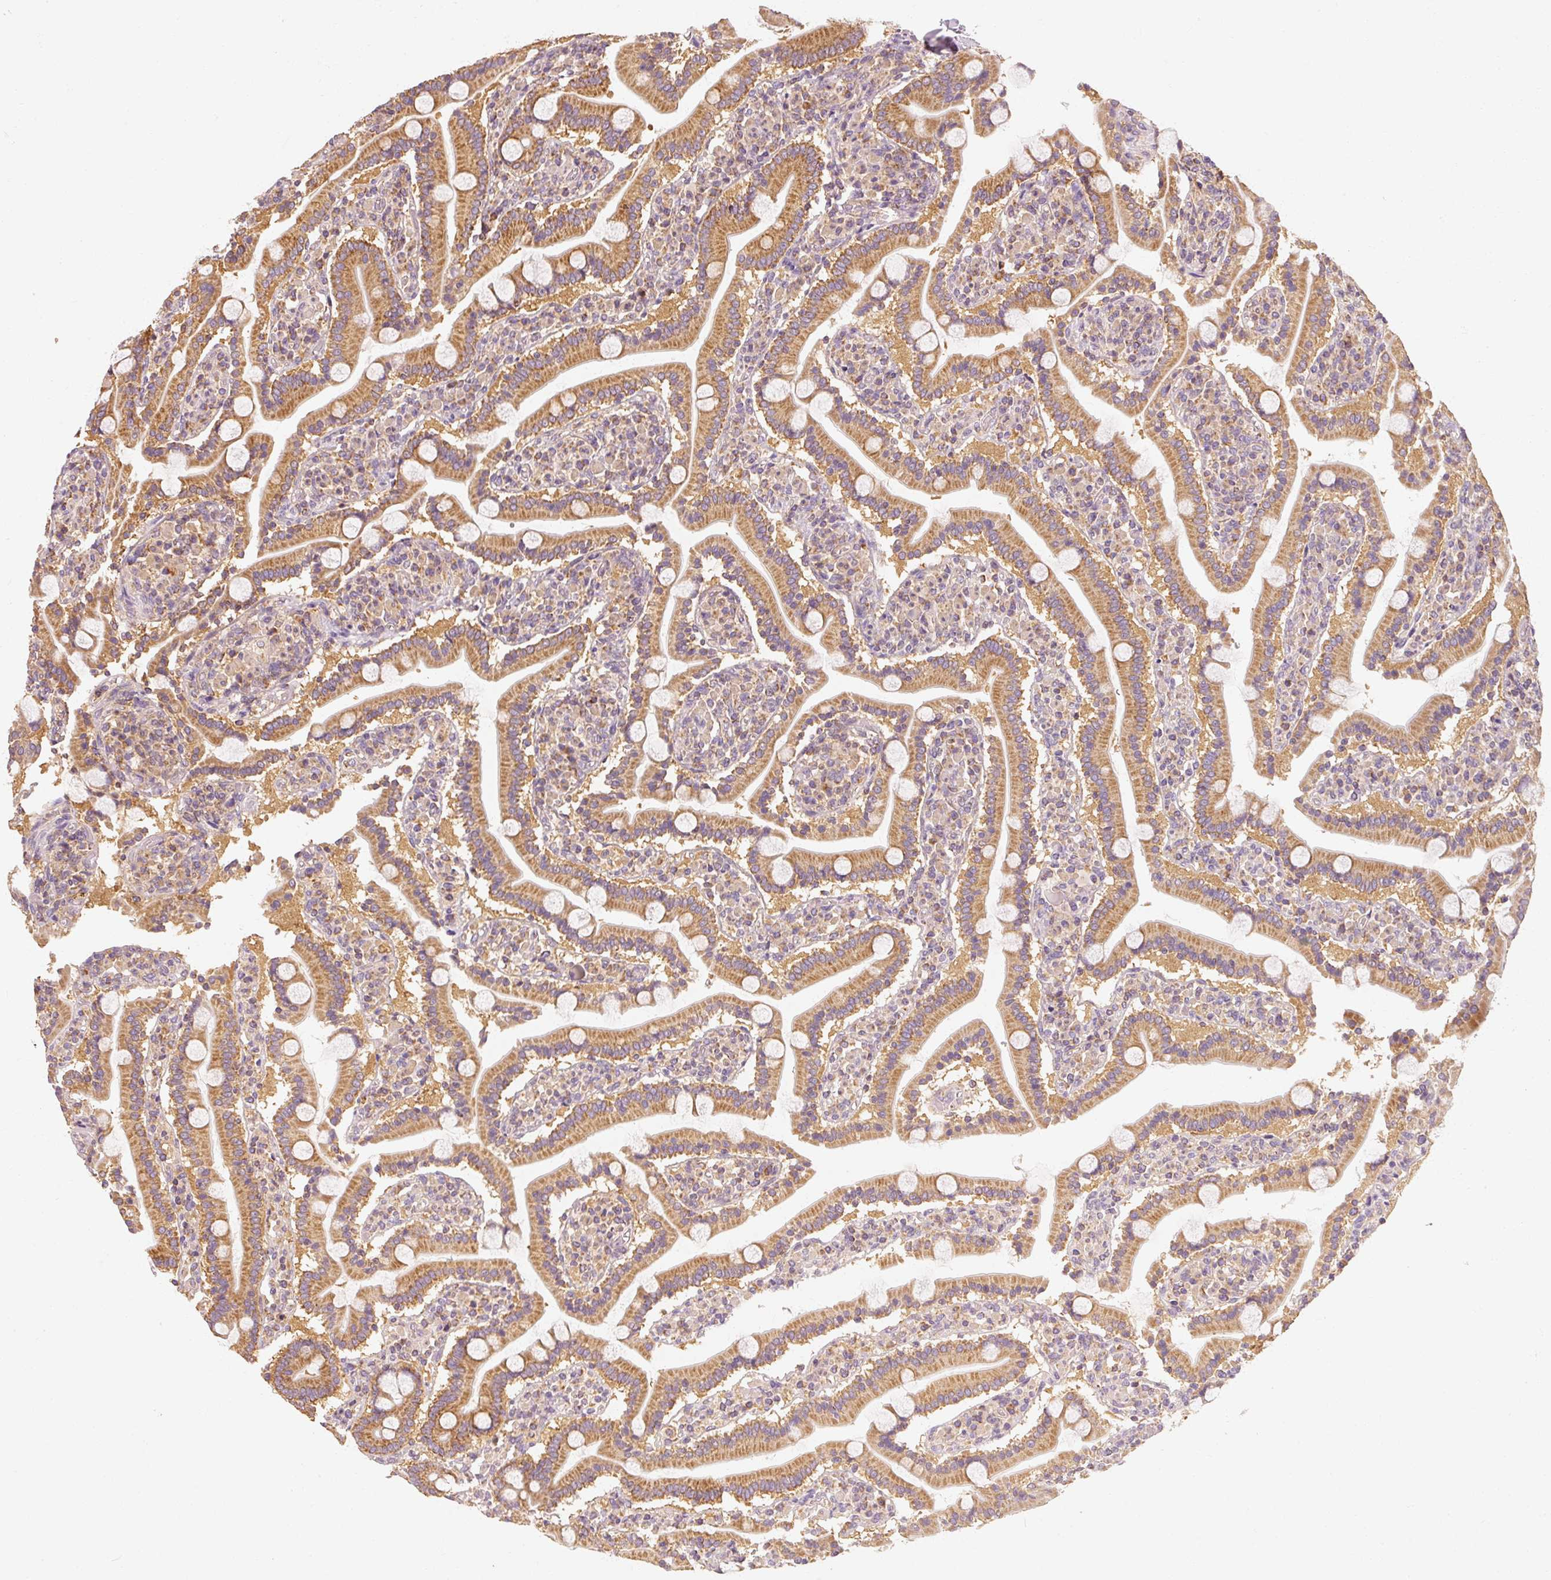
{"staining": {"intensity": "moderate", "quantity": ">75%", "location": "cytoplasmic/membranous"}, "tissue": "duodenum", "cell_type": "Glandular cells", "image_type": "normal", "snomed": [{"axis": "morphology", "description": "Normal tissue, NOS"}, {"axis": "topography", "description": "Duodenum"}], "caption": "The photomicrograph displays staining of benign duodenum, revealing moderate cytoplasmic/membranous protein expression (brown color) within glandular cells.", "gene": "TOMM40", "patient": {"sex": "male", "age": 55}}